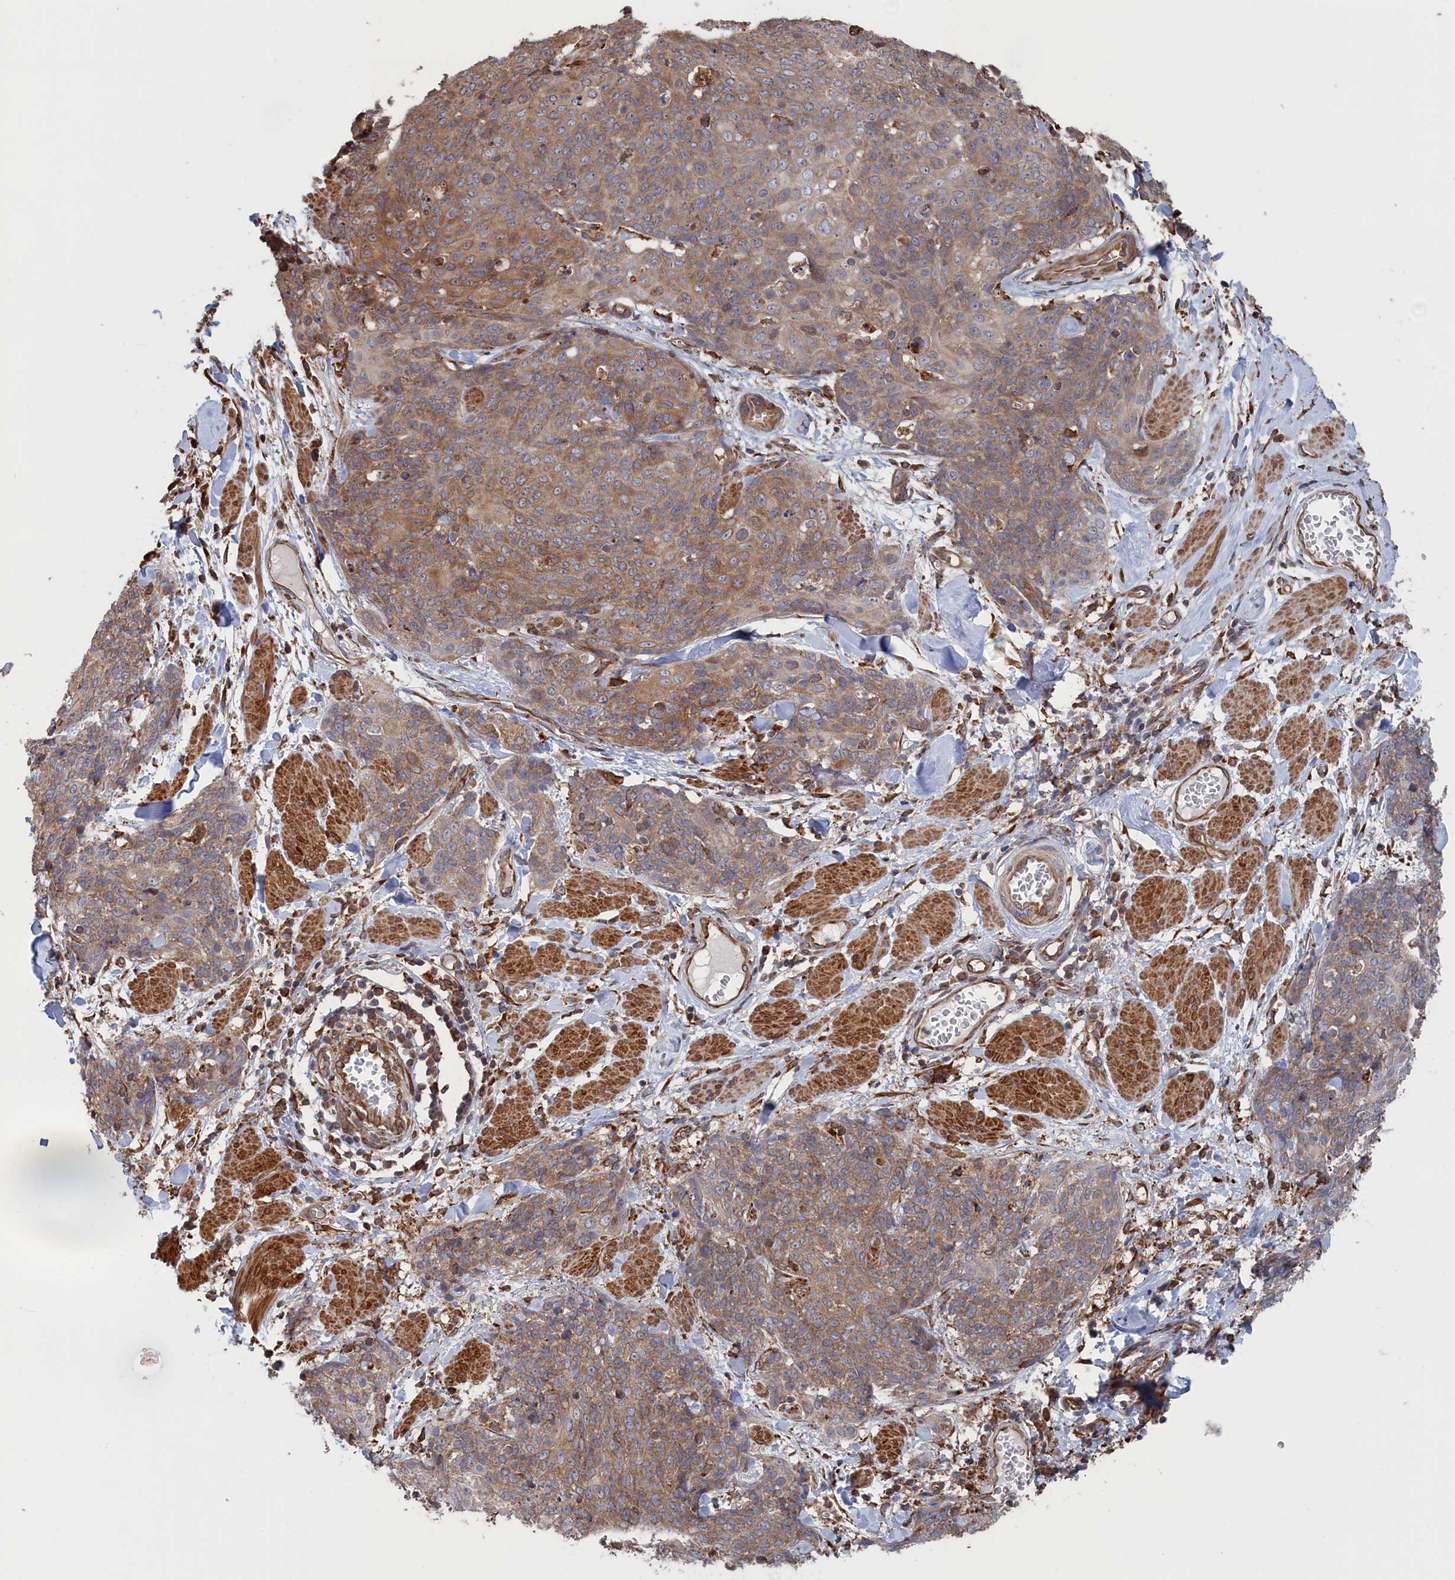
{"staining": {"intensity": "weak", "quantity": ">75%", "location": "cytoplasmic/membranous"}, "tissue": "skin cancer", "cell_type": "Tumor cells", "image_type": "cancer", "snomed": [{"axis": "morphology", "description": "Squamous cell carcinoma, NOS"}, {"axis": "topography", "description": "Skin"}, {"axis": "topography", "description": "Vulva"}], "caption": "Protein expression analysis of skin squamous cell carcinoma reveals weak cytoplasmic/membranous positivity in approximately >75% of tumor cells.", "gene": "BPIFB6", "patient": {"sex": "female", "age": 85}}